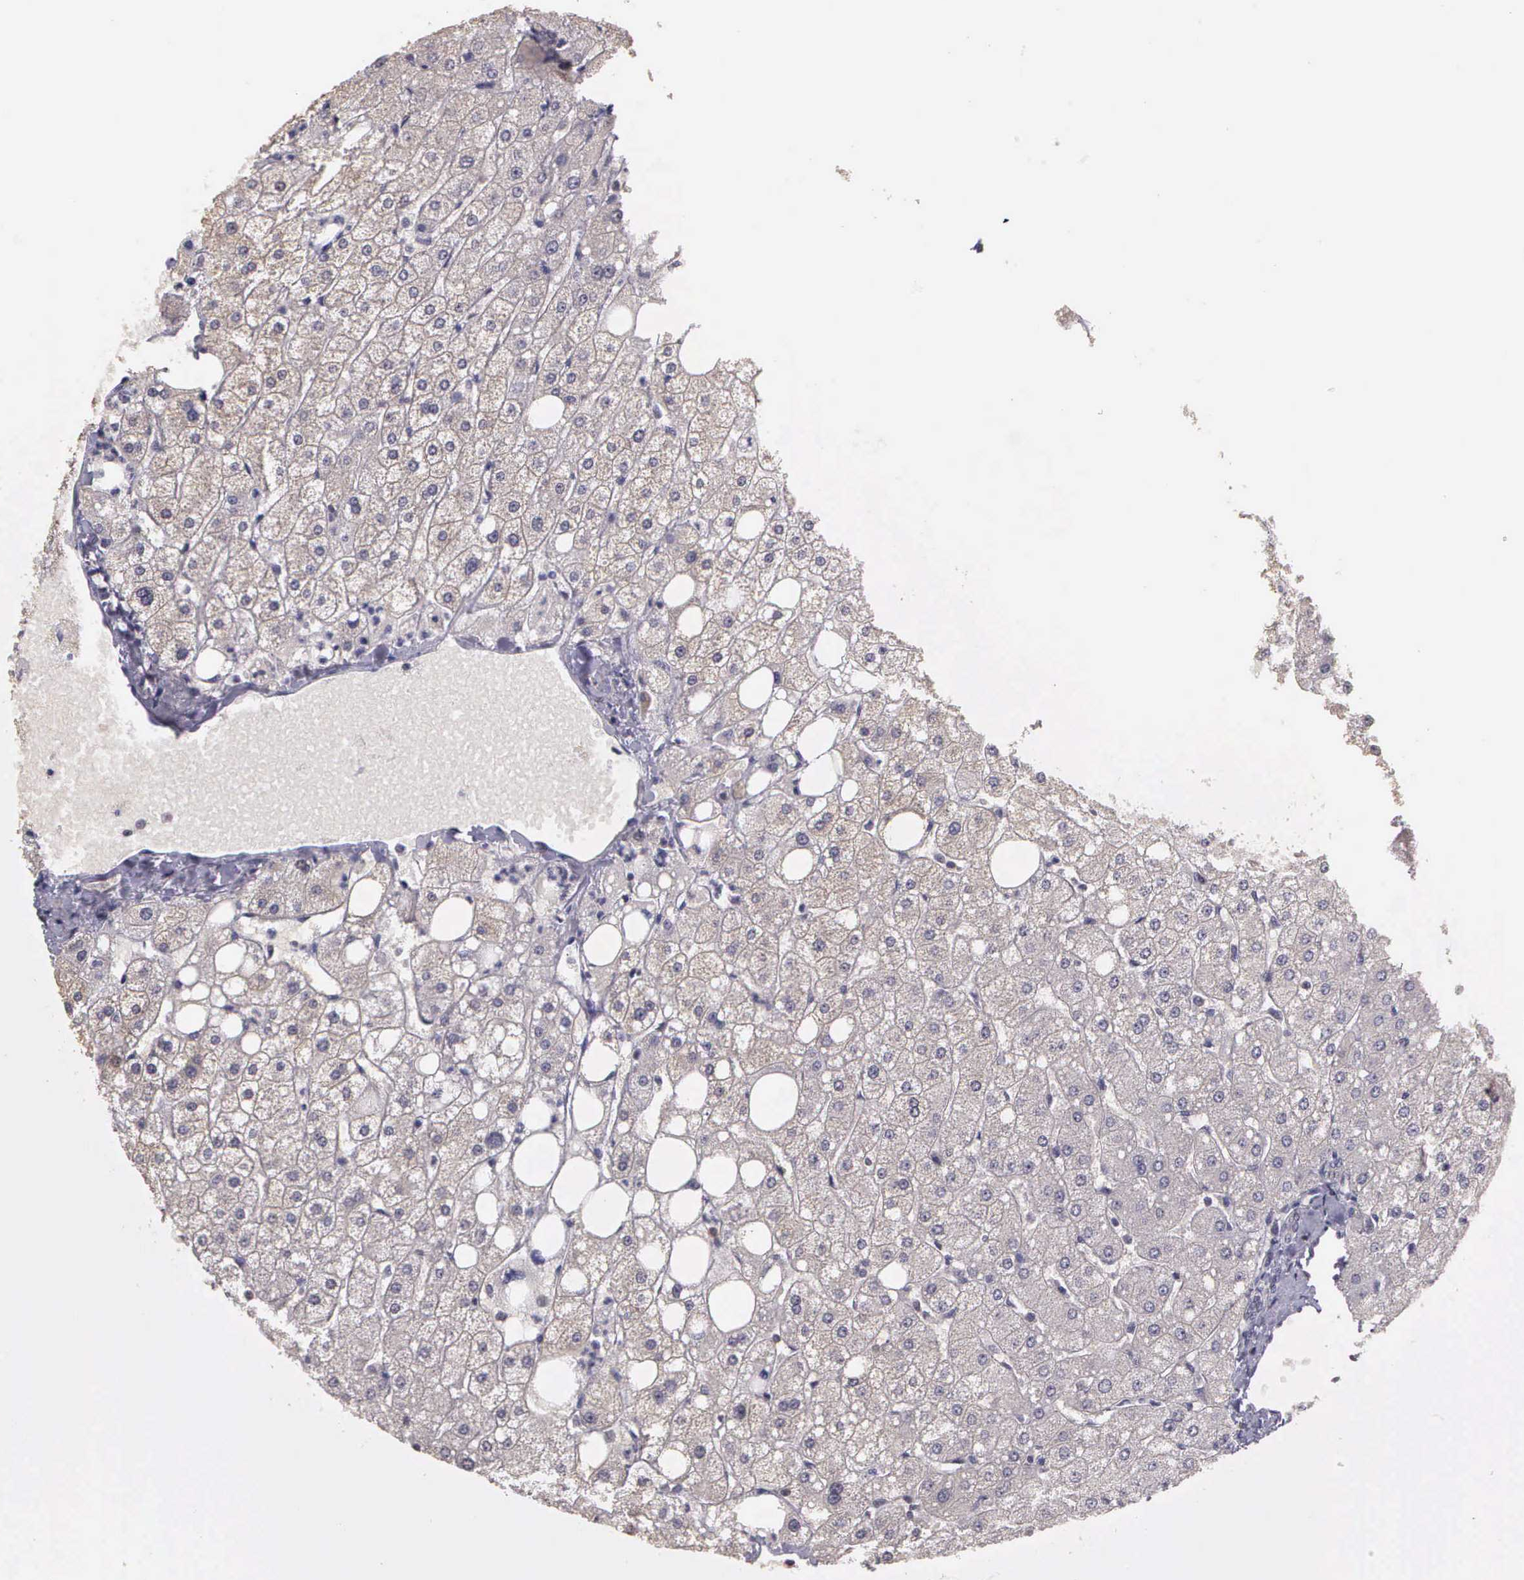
{"staining": {"intensity": "negative", "quantity": "none", "location": "none"}, "tissue": "liver", "cell_type": "Hepatocytes", "image_type": "normal", "snomed": [{"axis": "morphology", "description": "Normal tissue, NOS"}, {"axis": "topography", "description": "Liver"}], "caption": "This is a histopathology image of immunohistochemistry (IHC) staining of benign liver, which shows no expression in hepatocytes.", "gene": "ARMCX5", "patient": {"sex": "male", "age": 35}}